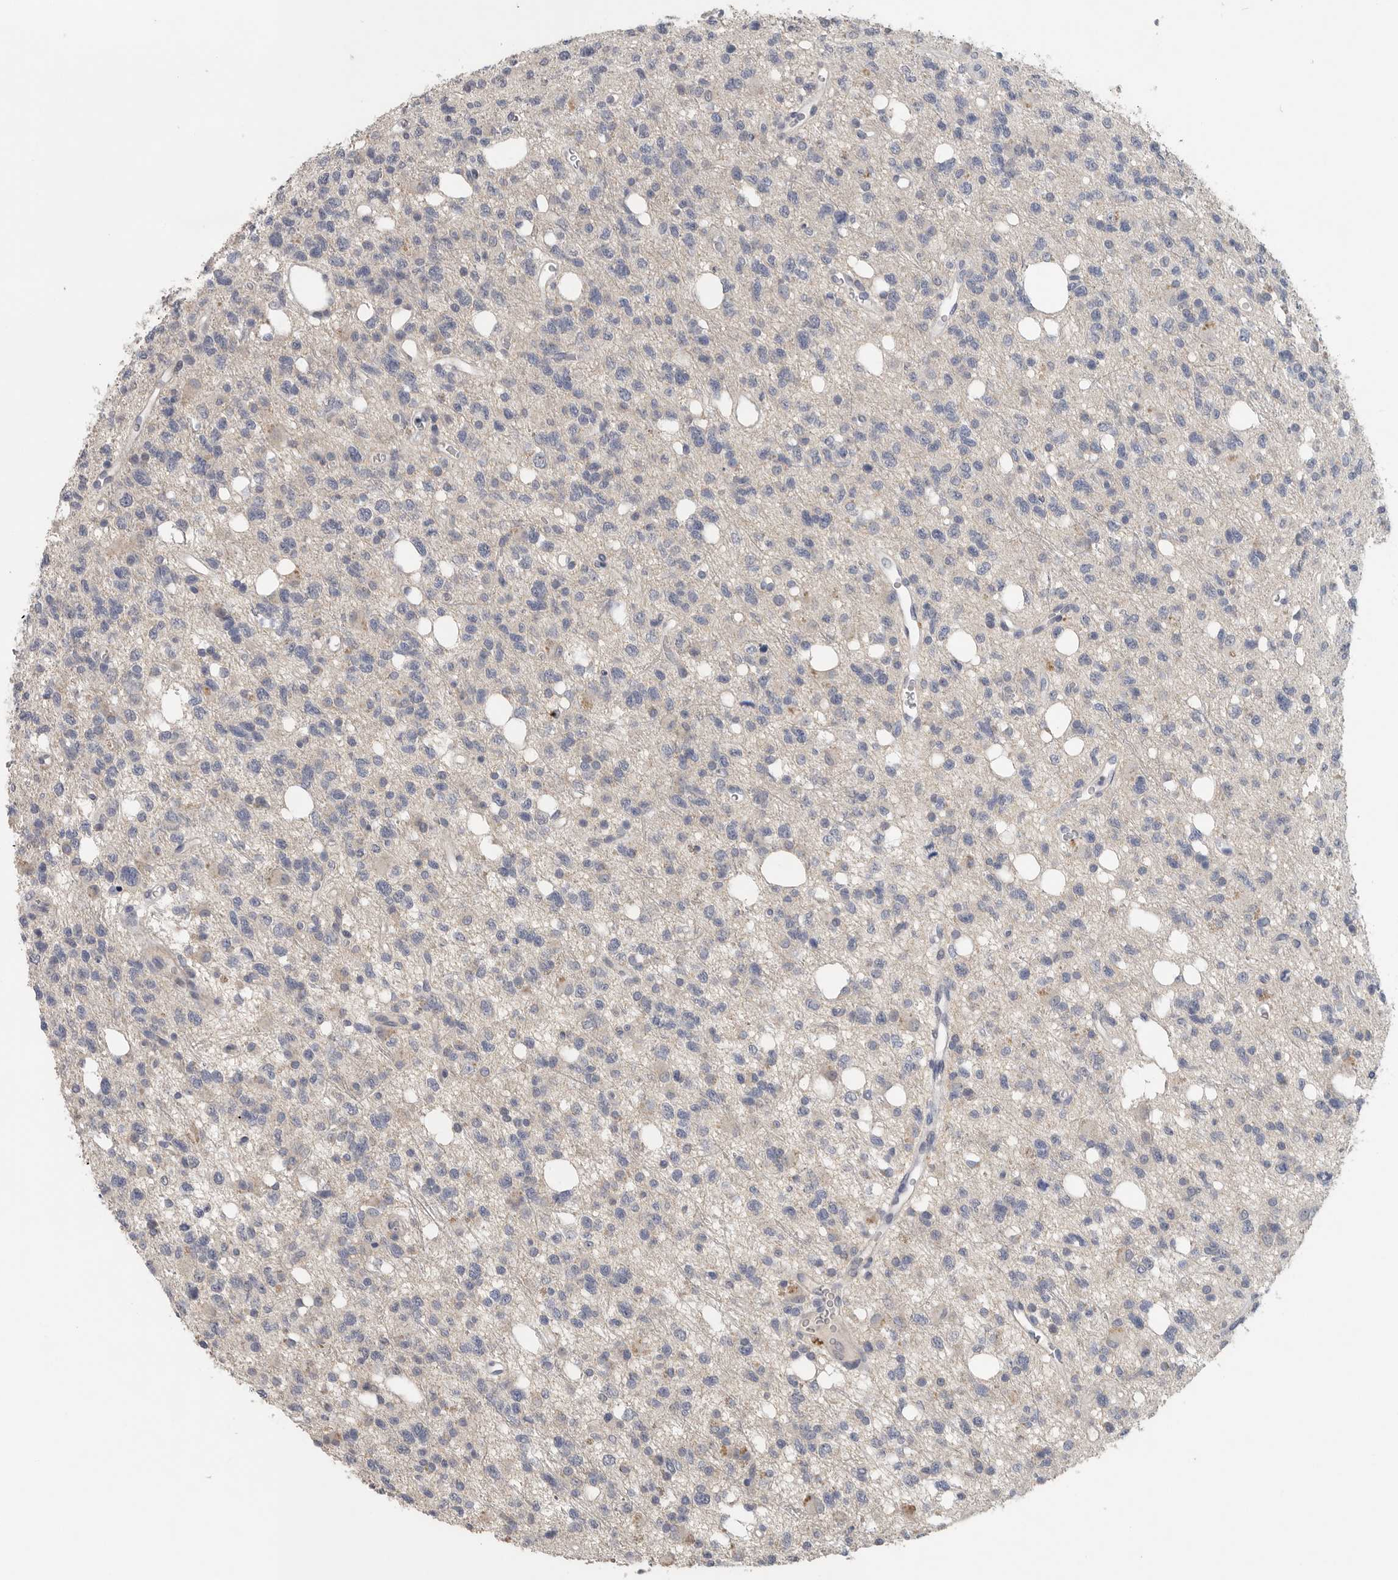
{"staining": {"intensity": "negative", "quantity": "none", "location": "none"}, "tissue": "glioma", "cell_type": "Tumor cells", "image_type": "cancer", "snomed": [{"axis": "morphology", "description": "Glioma, malignant, High grade"}, {"axis": "topography", "description": "Brain"}], "caption": "Immunohistochemical staining of malignant glioma (high-grade) reveals no significant staining in tumor cells.", "gene": "REG4", "patient": {"sex": "female", "age": 62}}